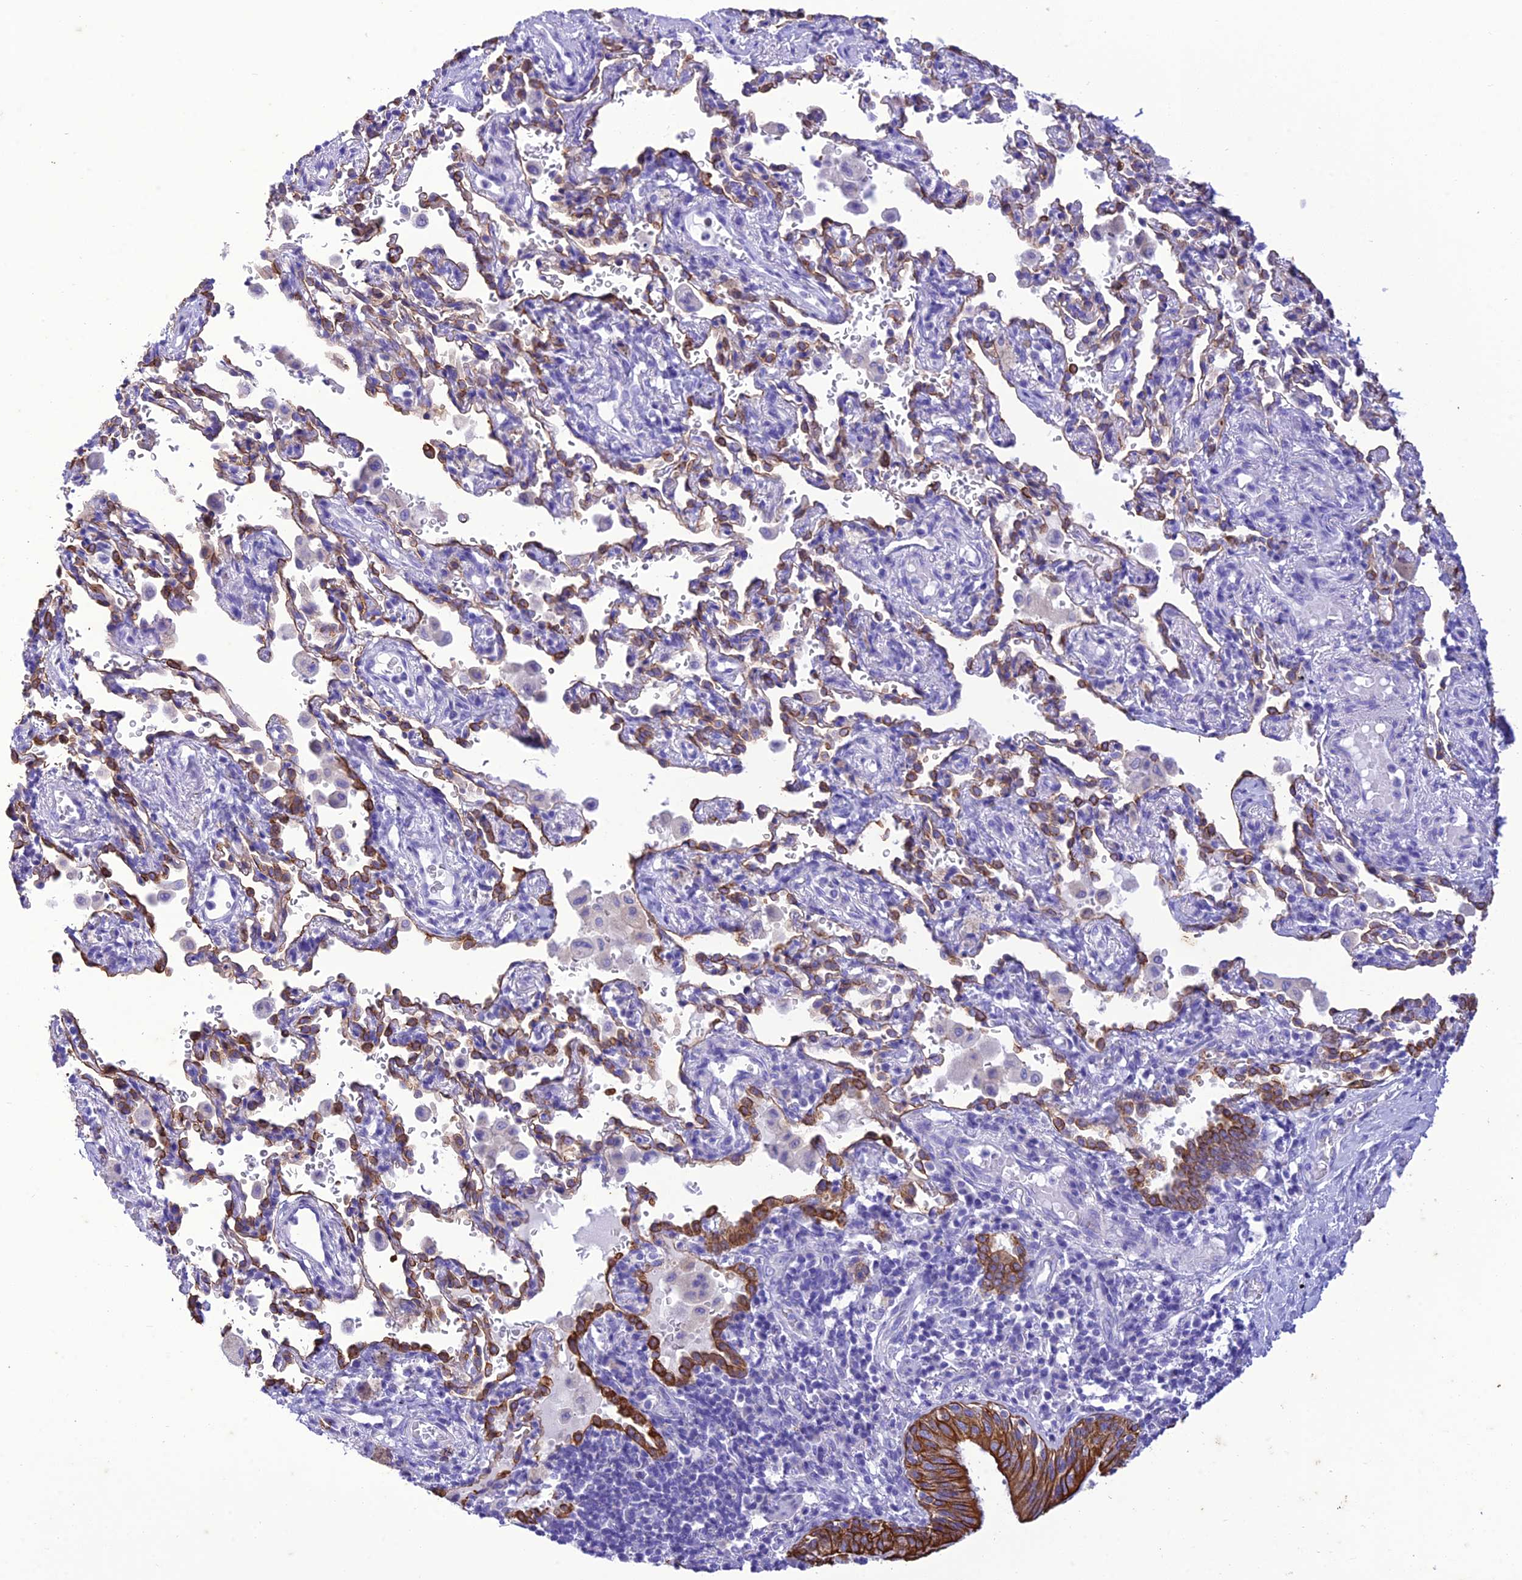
{"staining": {"intensity": "strong", "quantity": ">75%", "location": "cytoplasmic/membranous"}, "tissue": "bronchus", "cell_type": "Respiratory epithelial cells", "image_type": "normal", "snomed": [{"axis": "morphology", "description": "Normal tissue, NOS"}, {"axis": "topography", "description": "Cartilage tissue"}, {"axis": "topography", "description": "Bronchus"}], "caption": "Strong cytoplasmic/membranous staining for a protein is seen in about >75% of respiratory epithelial cells of unremarkable bronchus using immunohistochemistry.", "gene": "VPS52", "patient": {"sex": "female", "age": 36}}